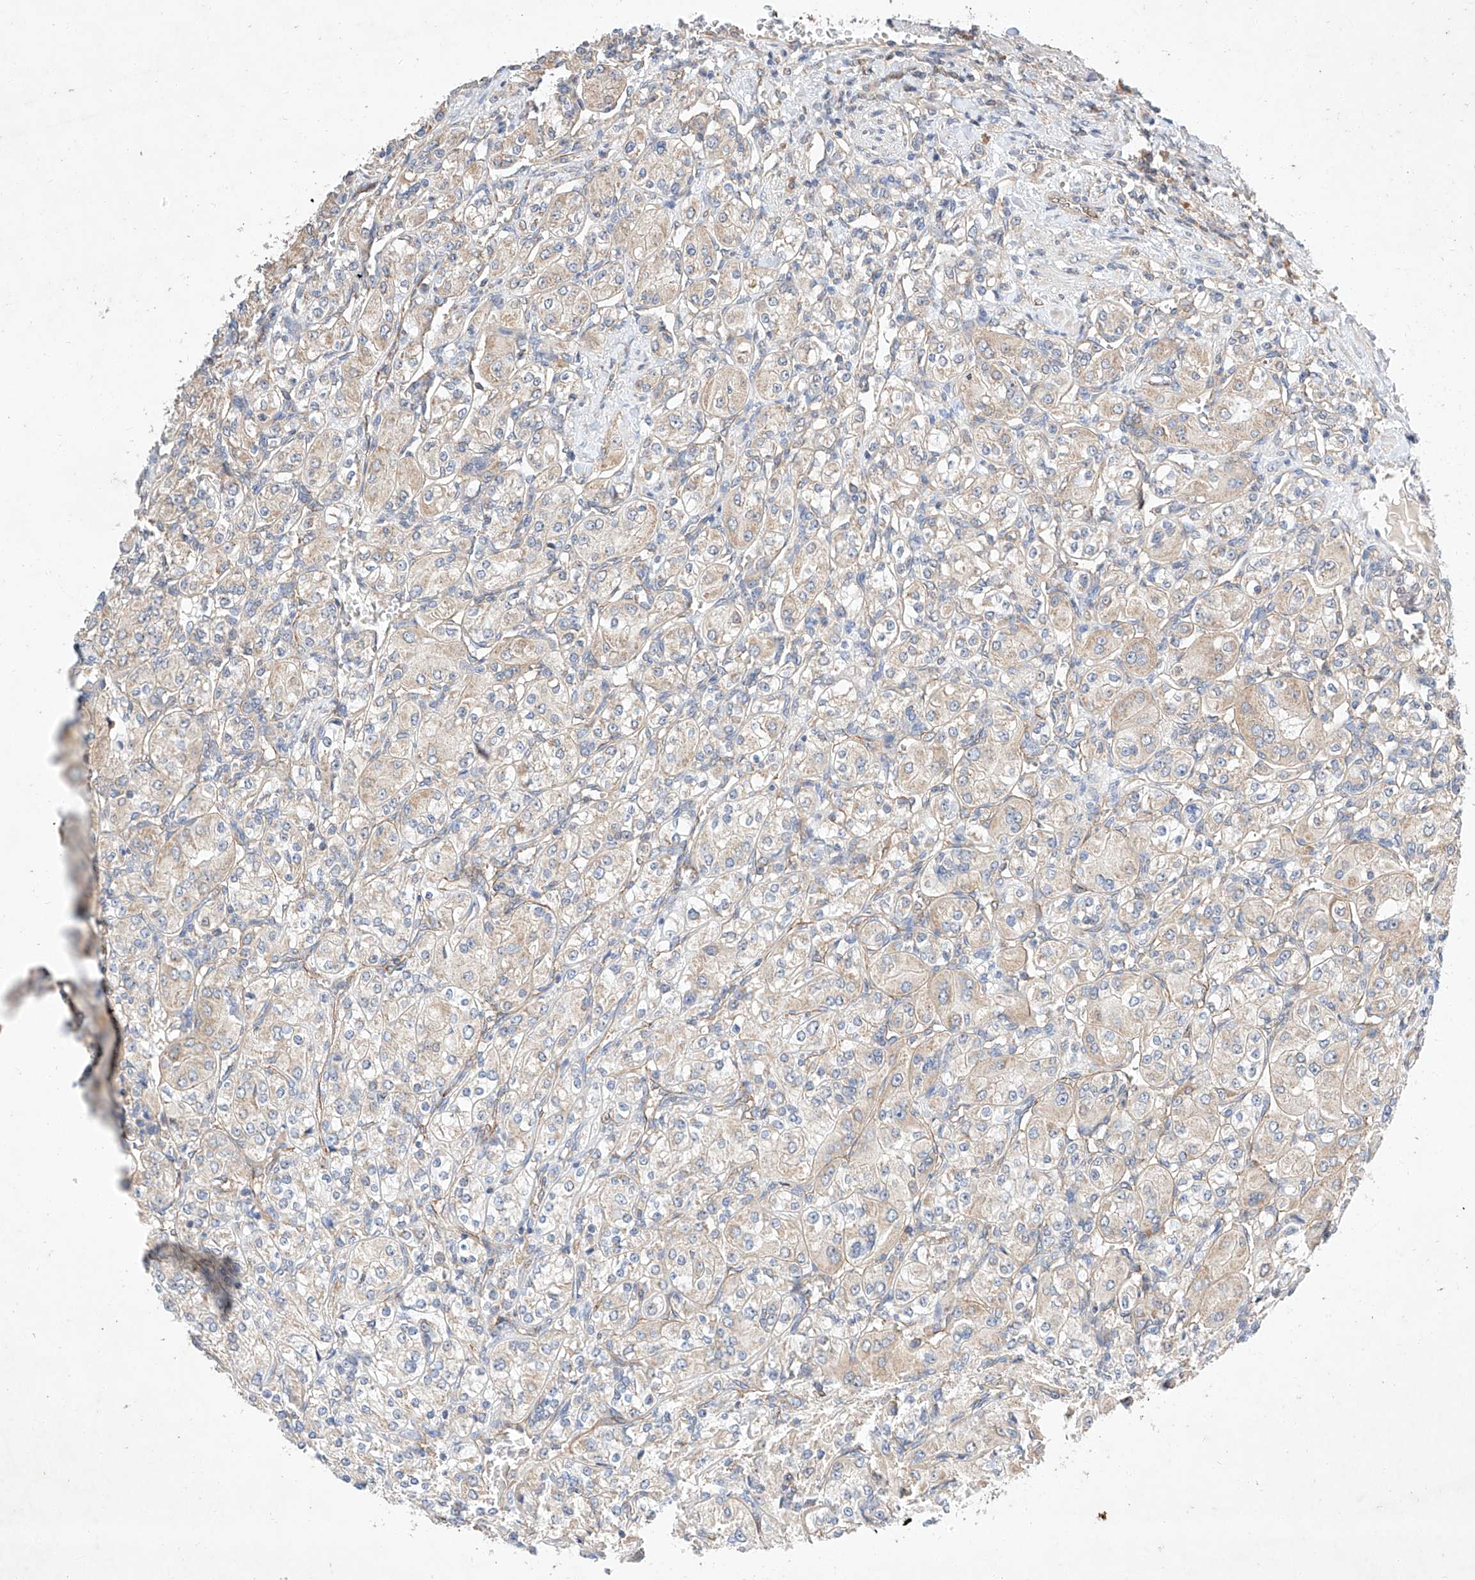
{"staining": {"intensity": "weak", "quantity": "25%-75%", "location": "cytoplasmic/membranous"}, "tissue": "renal cancer", "cell_type": "Tumor cells", "image_type": "cancer", "snomed": [{"axis": "morphology", "description": "Adenocarcinoma, NOS"}, {"axis": "topography", "description": "Kidney"}], "caption": "A brown stain labels weak cytoplasmic/membranous staining of a protein in renal cancer (adenocarcinoma) tumor cells.", "gene": "C6orf118", "patient": {"sex": "male", "age": 77}}